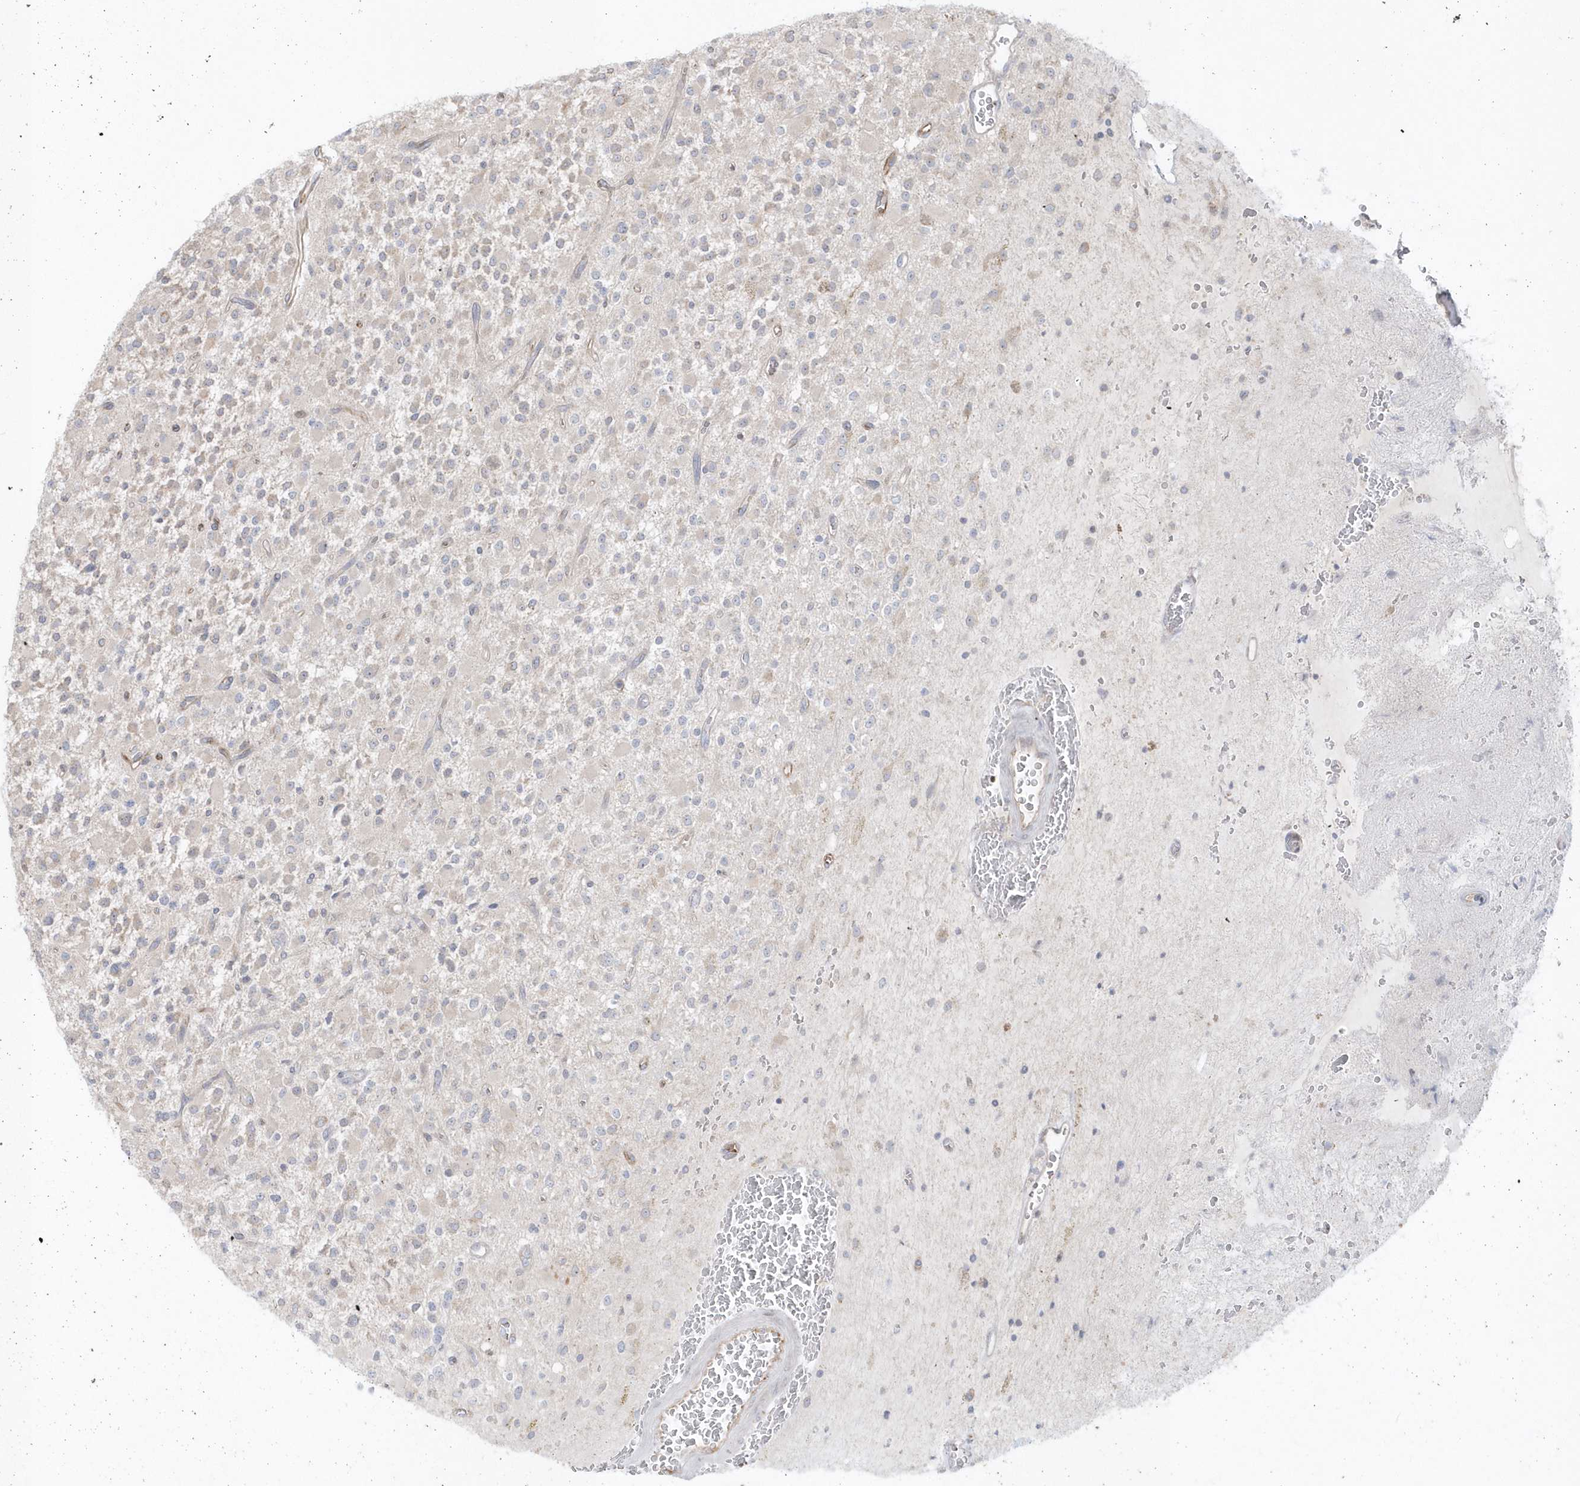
{"staining": {"intensity": "negative", "quantity": "none", "location": "none"}, "tissue": "glioma", "cell_type": "Tumor cells", "image_type": "cancer", "snomed": [{"axis": "morphology", "description": "Glioma, malignant, High grade"}, {"axis": "topography", "description": "Brain"}], "caption": "This is a image of IHC staining of glioma, which shows no positivity in tumor cells.", "gene": "DHX57", "patient": {"sex": "male", "age": 34}}